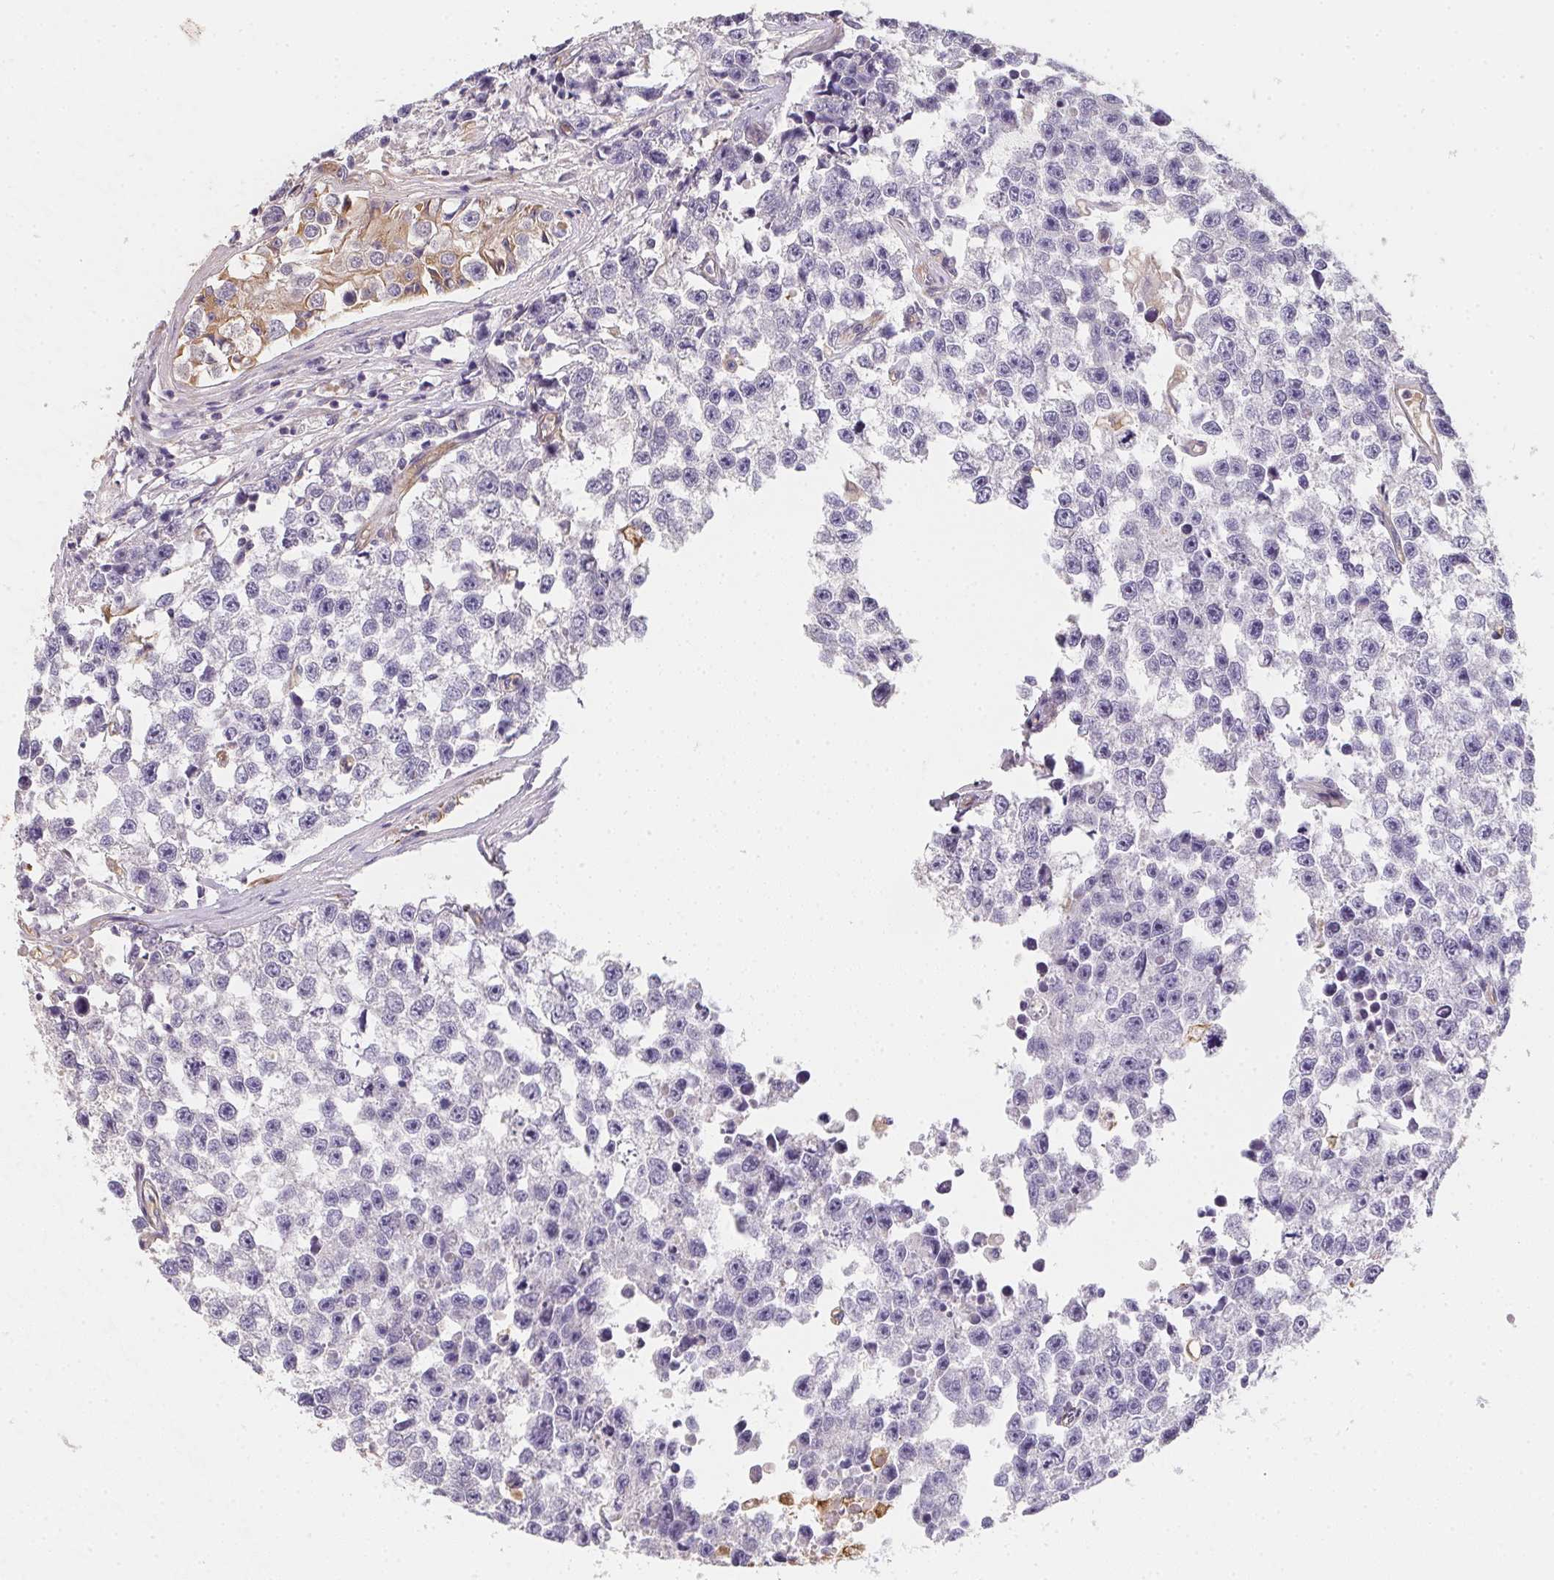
{"staining": {"intensity": "negative", "quantity": "none", "location": "none"}, "tissue": "testis cancer", "cell_type": "Tumor cells", "image_type": "cancer", "snomed": [{"axis": "morphology", "description": "Seminoma, NOS"}, {"axis": "topography", "description": "Testis"}], "caption": "Image shows no protein staining in tumor cells of testis seminoma tissue. (DAB IHC with hematoxylin counter stain).", "gene": "TBKBP1", "patient": {"sex": "male", "age": 26}}